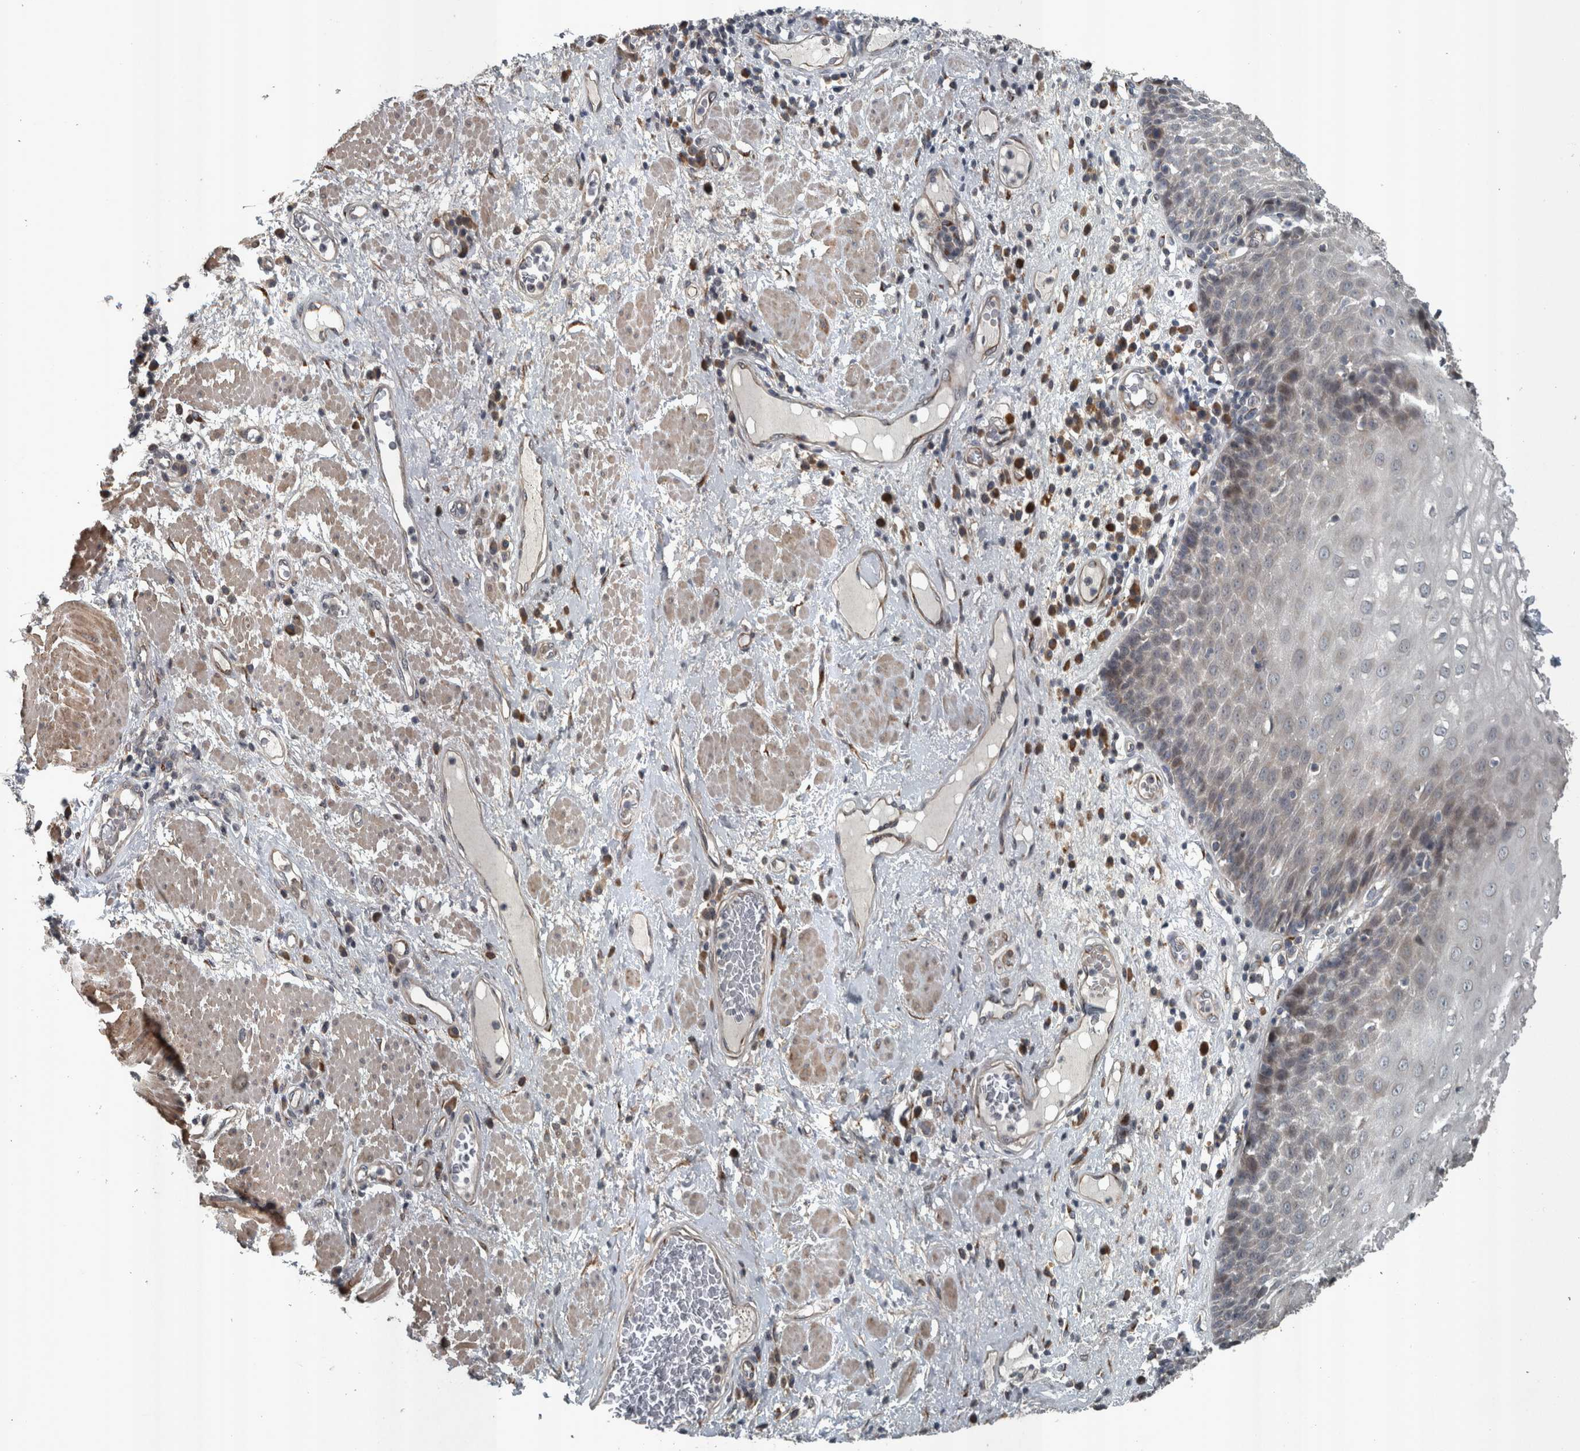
{"staining": {"intensity": "weak", "quantity": "25%-75%", "location": "cytoplasmic/membranous,nuclear"}, "tissue": "esophagus", "cell_type": "Squamous epithelial cells", "image_type": "normal", "snomed": [{"axis": "morphology", "description": "Normal tissue, NOS"}, {"axis": "morphology", "description": "Adenocarcinoma, NOS"}, {"axis": "topography", "description": "Esophagus"}], "caption": "Brown immunohistochemical staining in benign esophagus exhibits weak cytoplasmic/membranous,nuclear positivity in approximately 25%-75% of squamous epithelial cells.", "gene": "ZNF345", "patient": {"sex": "male", "age": 62}}